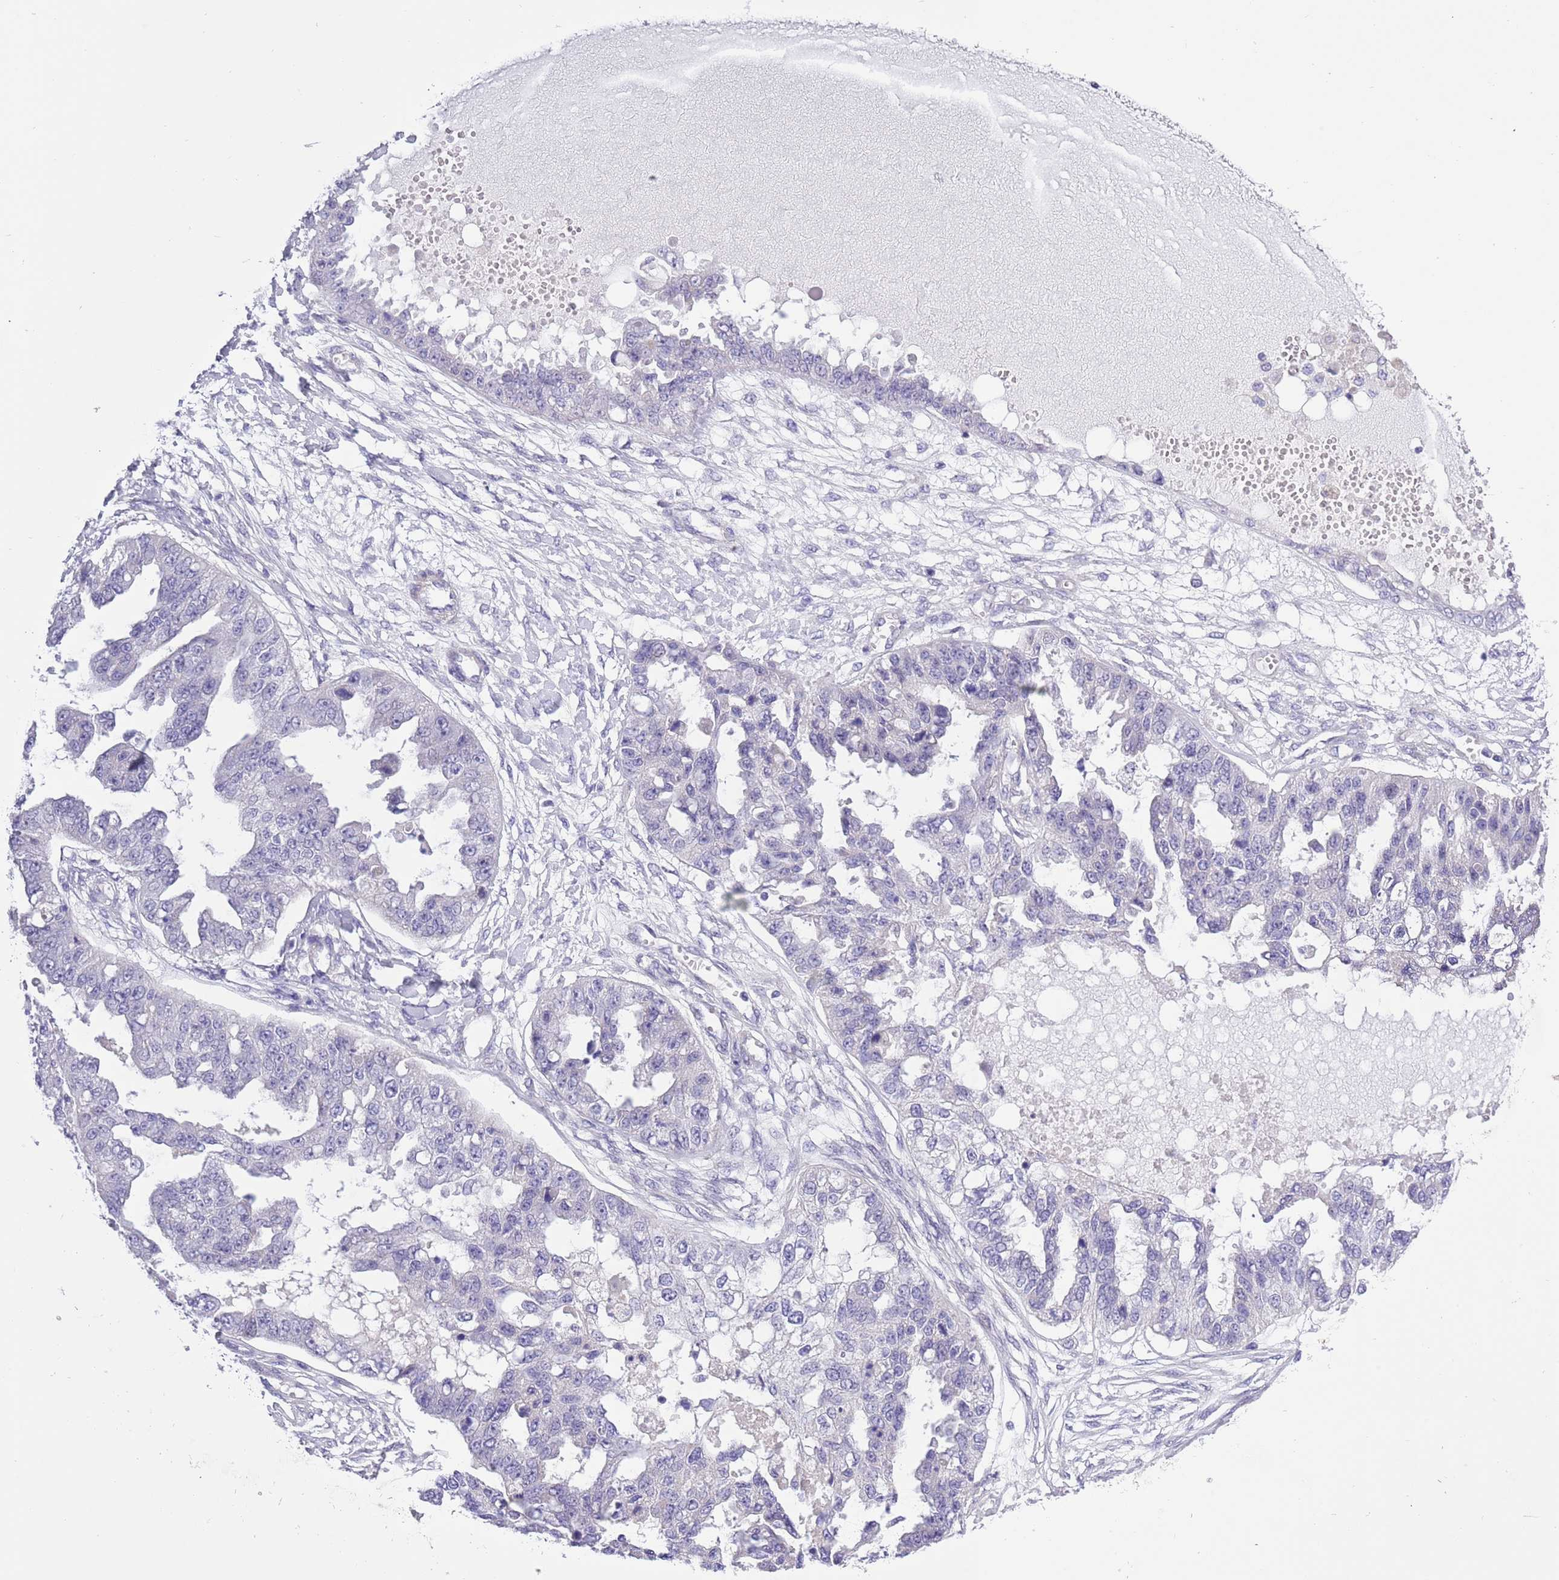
{"staining": {"intensity": "negative", "quantity": "none", "location": "none"}, "tissue": "ovarian cancer", "cell_type": "Tumor cells", "image_type": "cancer", "snomed": [{"axis": "morphology", "description": "Cystadenocarcinoma, serous, NOS"}, {"axis": "topography", "description": "Ovary"}], "caption": "The micrograph displays no staining of tumor cells in ovarian cancer. The staining was performed using DAB (3,3'-diaminobenzidine) to visualize the protein expression in brown, while the nuclei were stained in blue with hematoxylin (Magnification: 20x).", "gene": "NET1", "patient": {"sex": "female", "age": 58}}